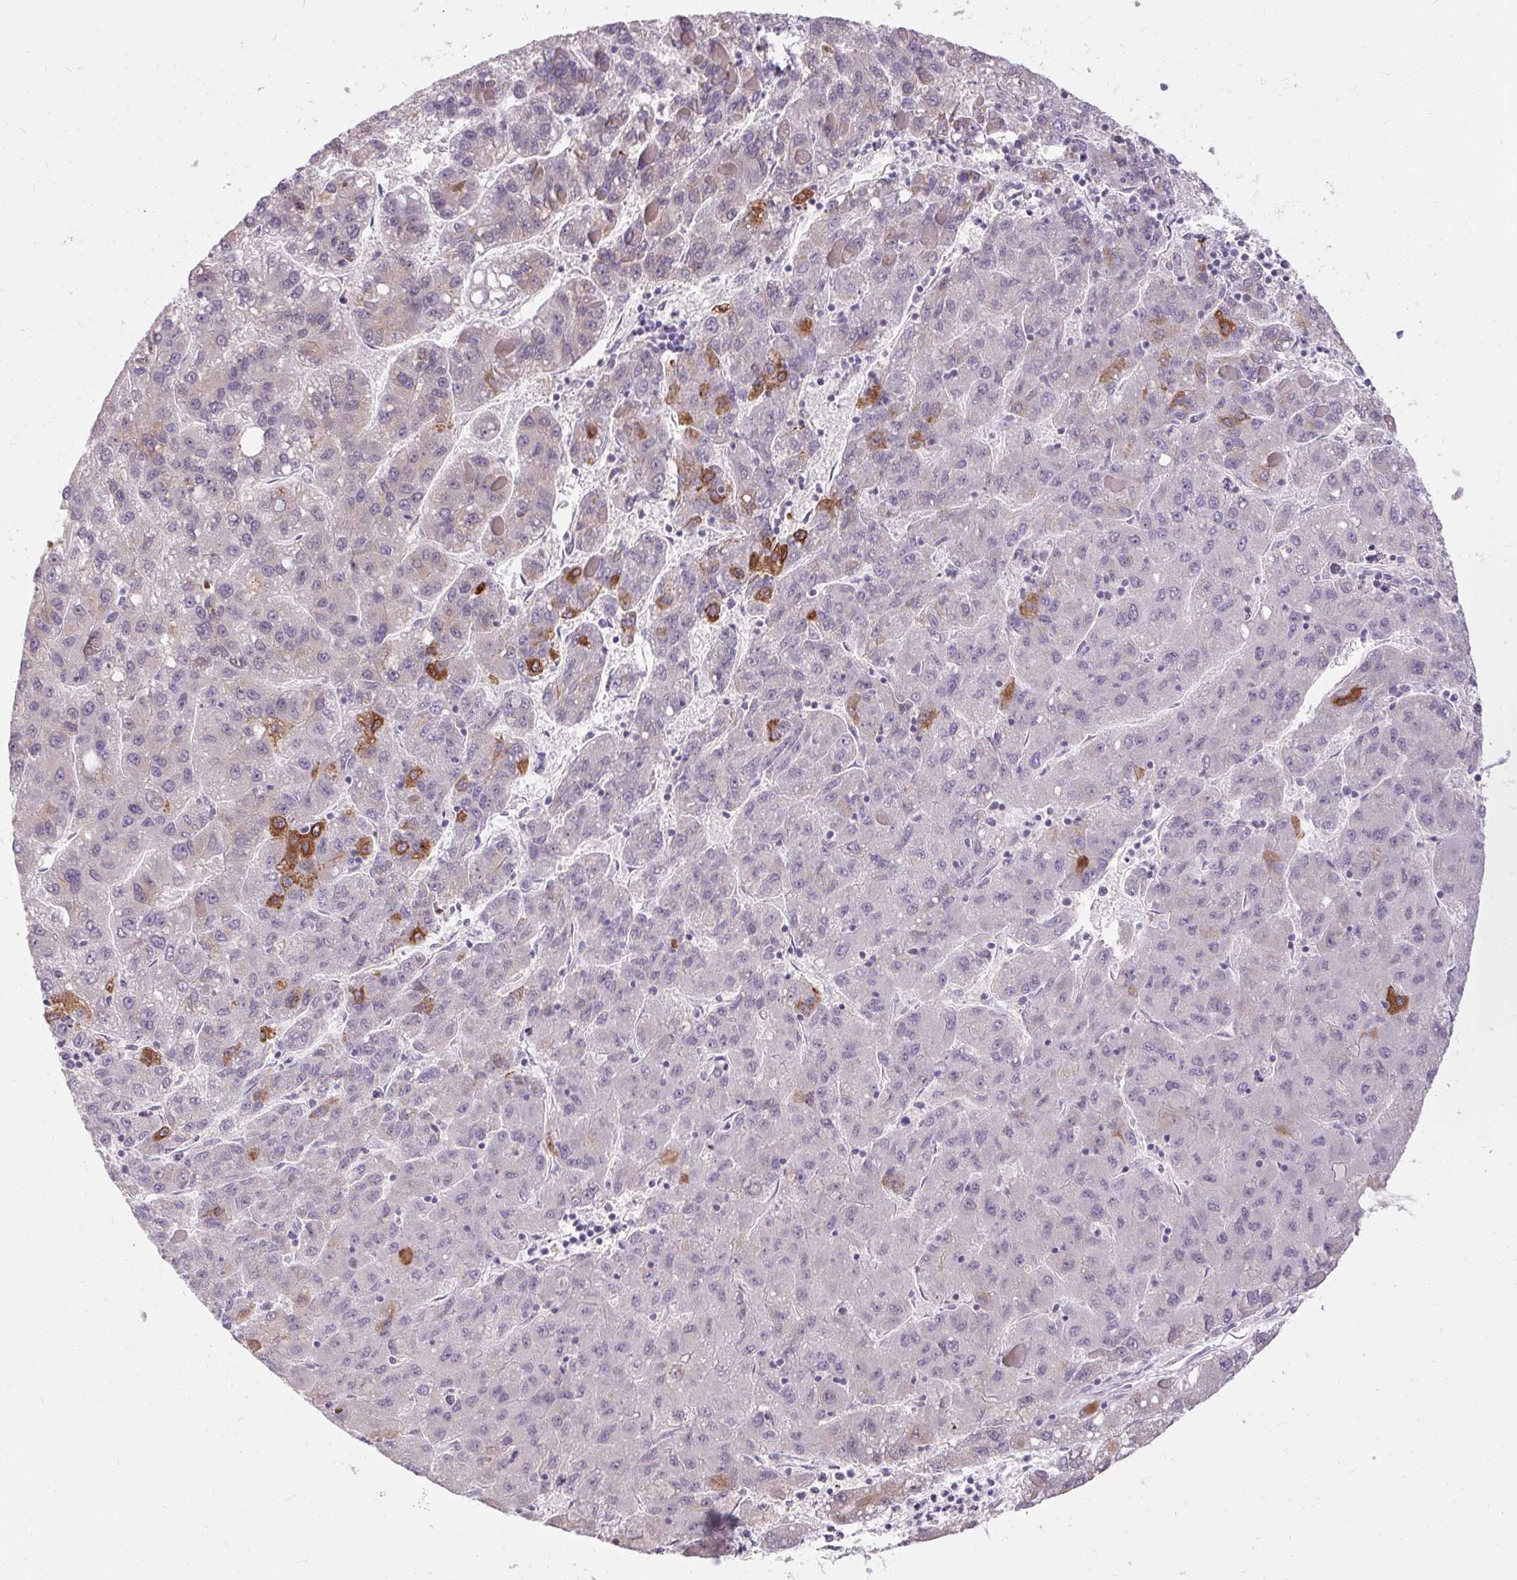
{"staining": {"intensity": "strong", "quantity": "<25%", "location": "cytoplasmic/membranous"}, "tissue": "liver cancer", "cell_type": "Tumor cells", "image_type": "cancer", "snomed": [{"axis": "morphology", "description": "Carcinoma, Hepatocellular, NOS"}, {"axis": "topography", "description": "Liver"}], "caption": "A medium amount of strong cytoplasmic/membranous positivity is seen in approximately <25% of tumor cells in hepatocellular carcinoma (liver) tissue.", "gene": "HSD17B3", "patient": {"sex": "female", "age": 82}}